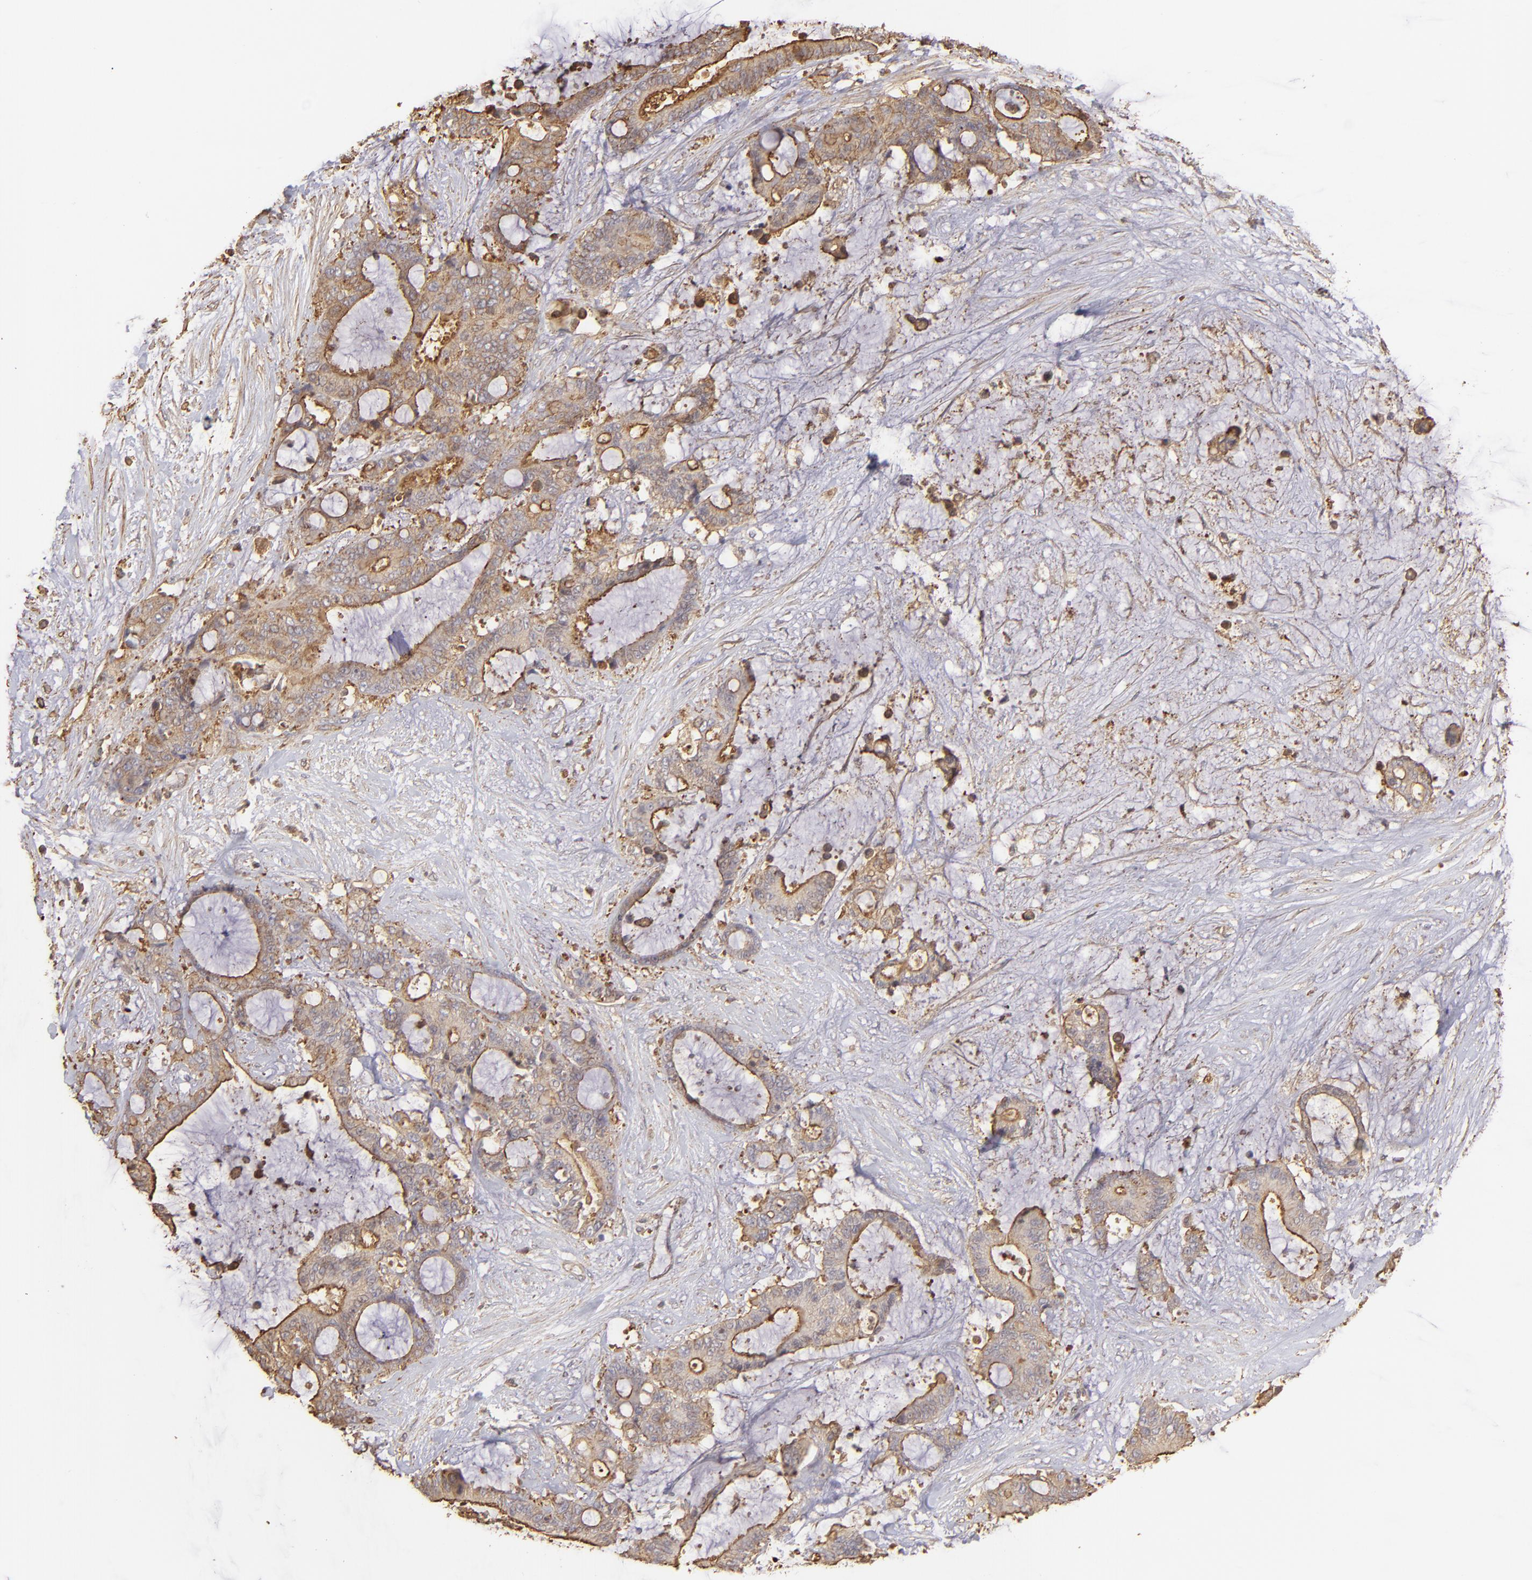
{"staining": {"intensity": "moderate", "quantity": ">75%", "location": "cytoplasmic/membranous"}, "tissue": "liver cancer", "cell_type": "Tumor cells", "image_type": "cancer", "snomed": [{"axis": "morphology", "description": "Cholangiocarcinoma"}, {"axis": "topography", "description": "Liver"}], "caption": "Liver cancer tissue reveals moderate cytoplasmic/membranous expression in approximately >75% of tumor cells, visualized by immunohistochemistry.", "gene": "ACTB", "patient": {"sex": "female", "age": 73}}